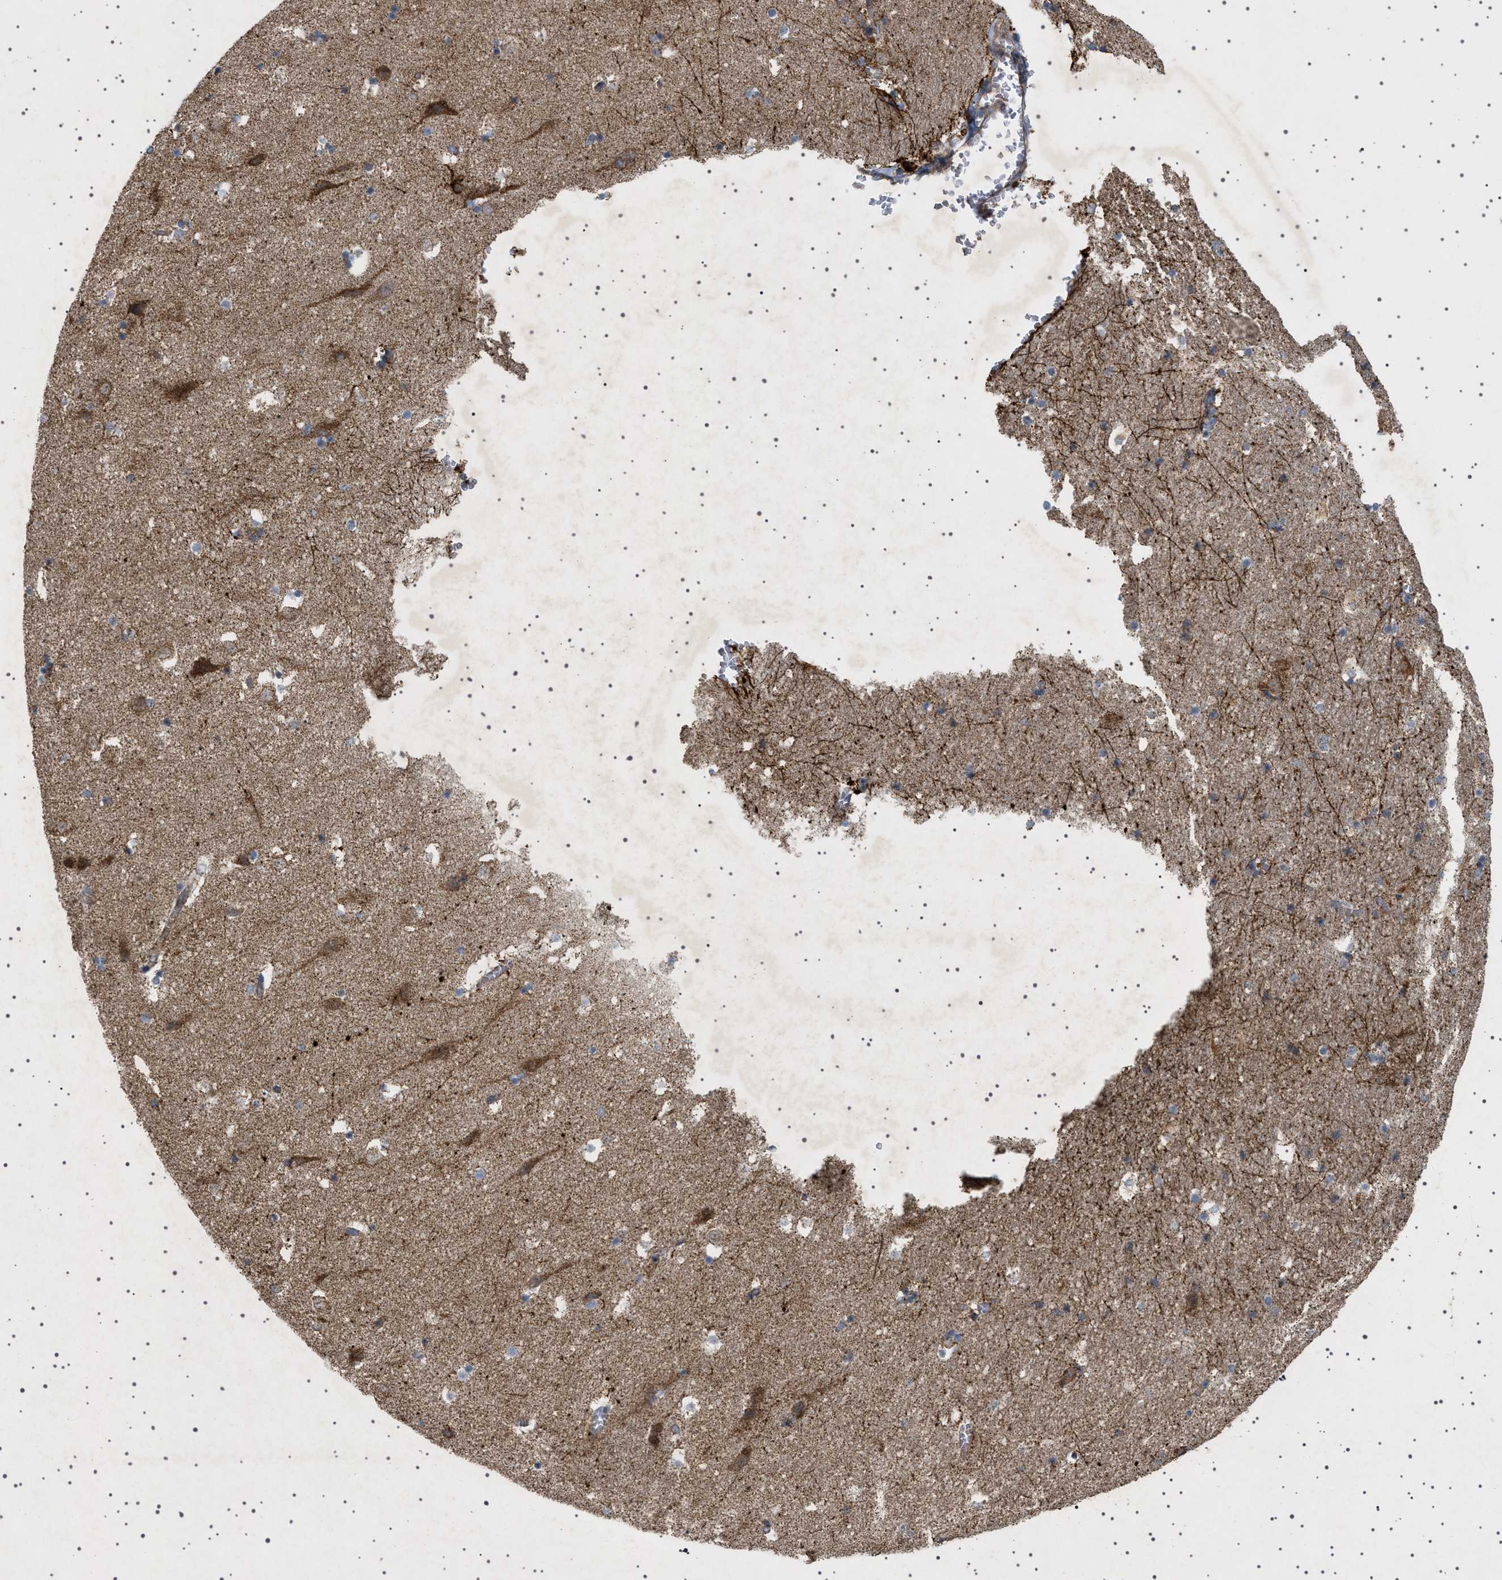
{"staining": {"intensity": "moderate", "quantity": "25%-75%", "location": "cytoplasmic/membranous"}, "tissue": "hippocampus", "cell_type": "Glial cells", "image_type": "normal", "snomed": [{"axis": "morphology", "description": "Normal tissue, NOS"}, {"axis": "topography", "description": "Hippocampus"}], "caption": "Protein expression analysis of unremarkable hippocampus shows moderate cytoplasmic/membranous expression in about 25%-75% of glial cells.", "gene": "CCDC186", "patient": {"sex": "male", "age": 45}}